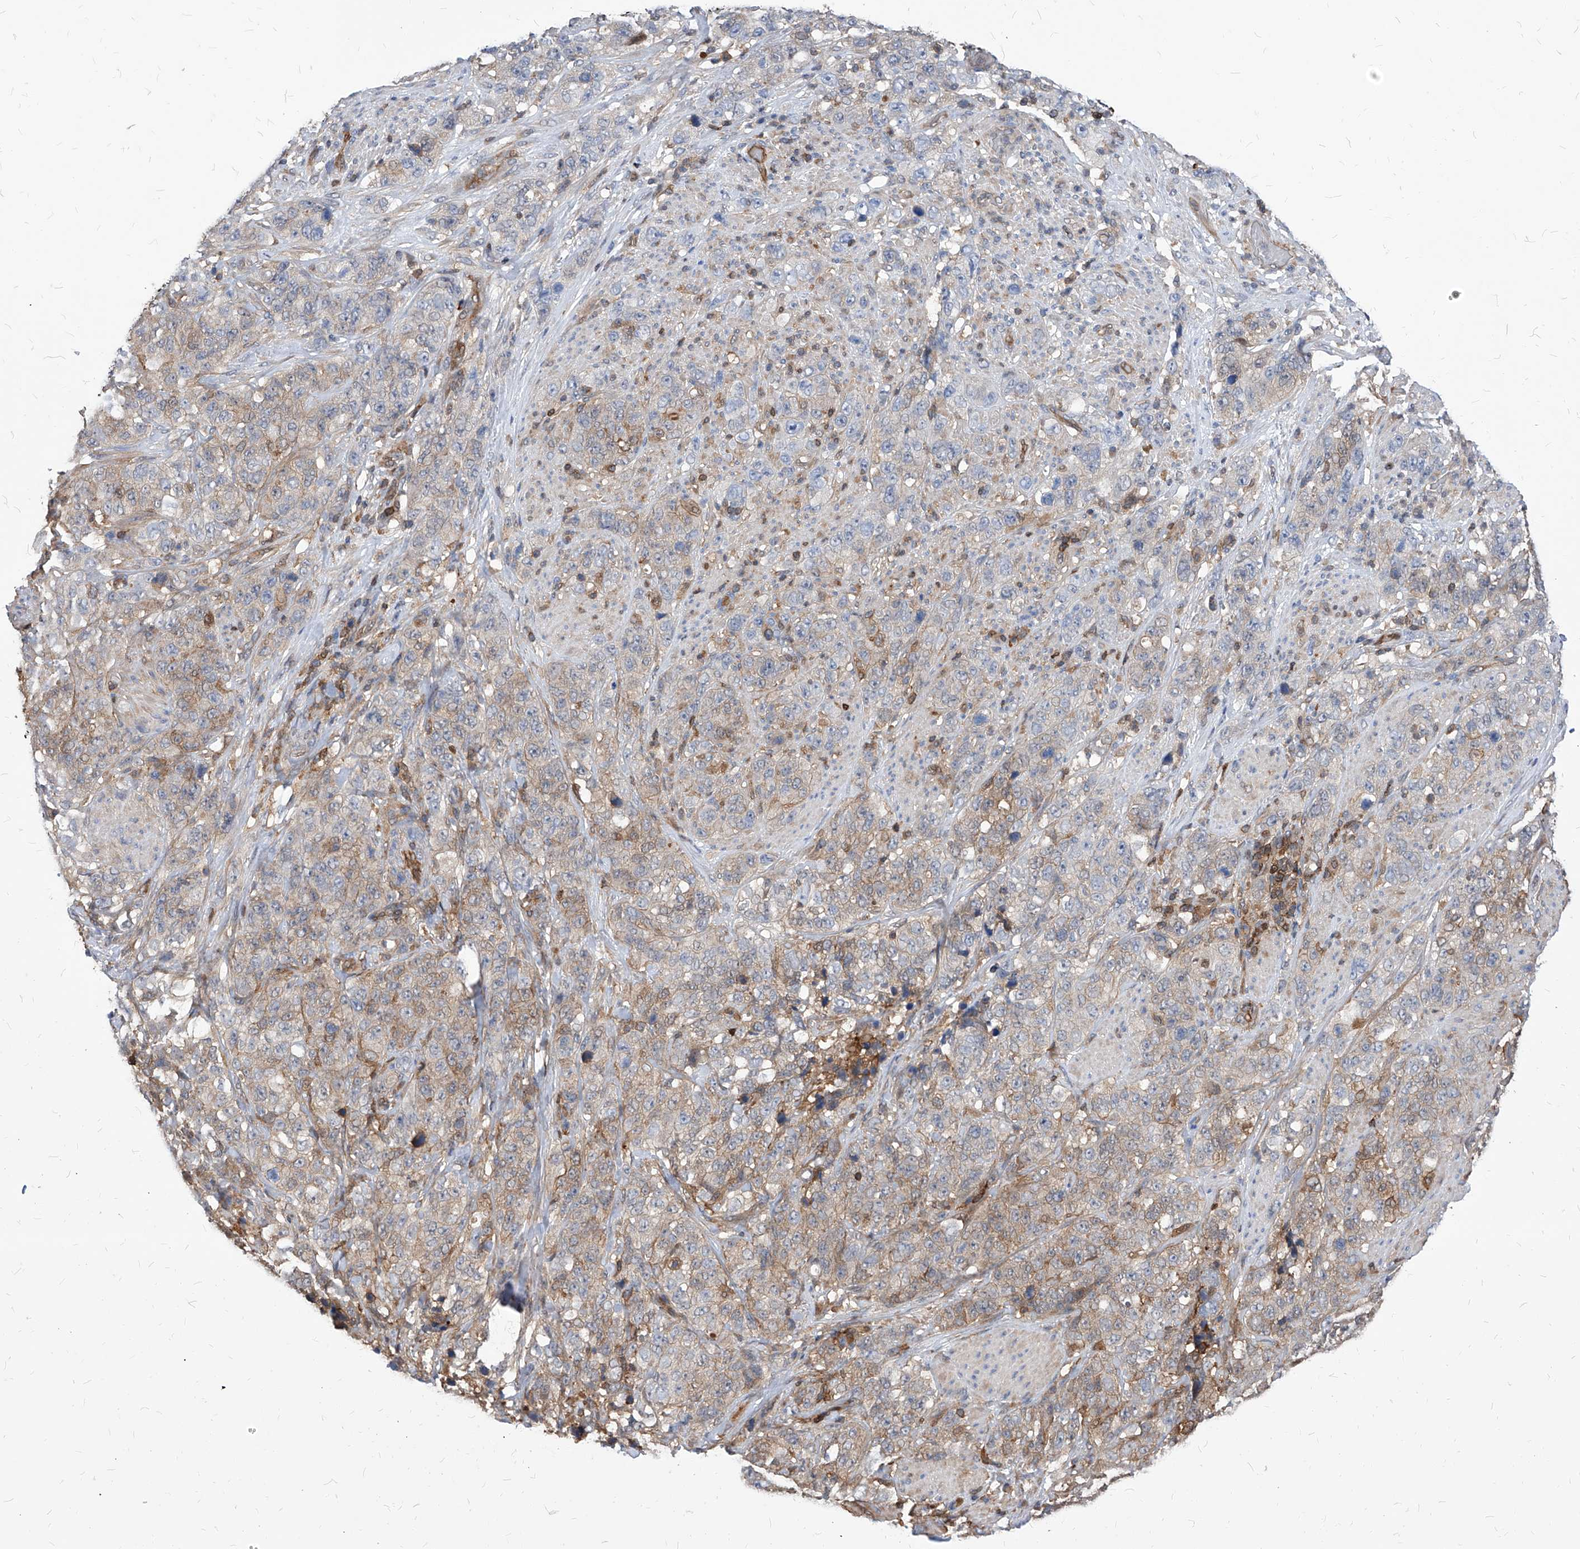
{"staining": {"intensity": "weak", "quantity": "25%-75%", "location": "cytoplasmic/membranous"}, "tissue": "stomach cancer", "cell_type": "Tumor cells", "image_type": "cancer", "snomed": [{"axis": "morphology", "description": "Adenocarcinoma, NOS"}, {"axis": "topography", "description": "Stomach"}], "caption": "Immunohistochemistry (IHC) staining of stomach cancer (adenocarcinoma), which reveals low levels of weak cytoplasmic/membranous positivity in approximately 25%-75% of tumor cells indicating weak cytoplasmic/membranous protein positivity. The staining was performed using DAB (3,3'-diaminobenzidine) (brown) for protein detection and nuclei were counterstained in hematoxylin (blue).", "gene": "ABRACL", "patient": {"sex": "male", "age": 48}}